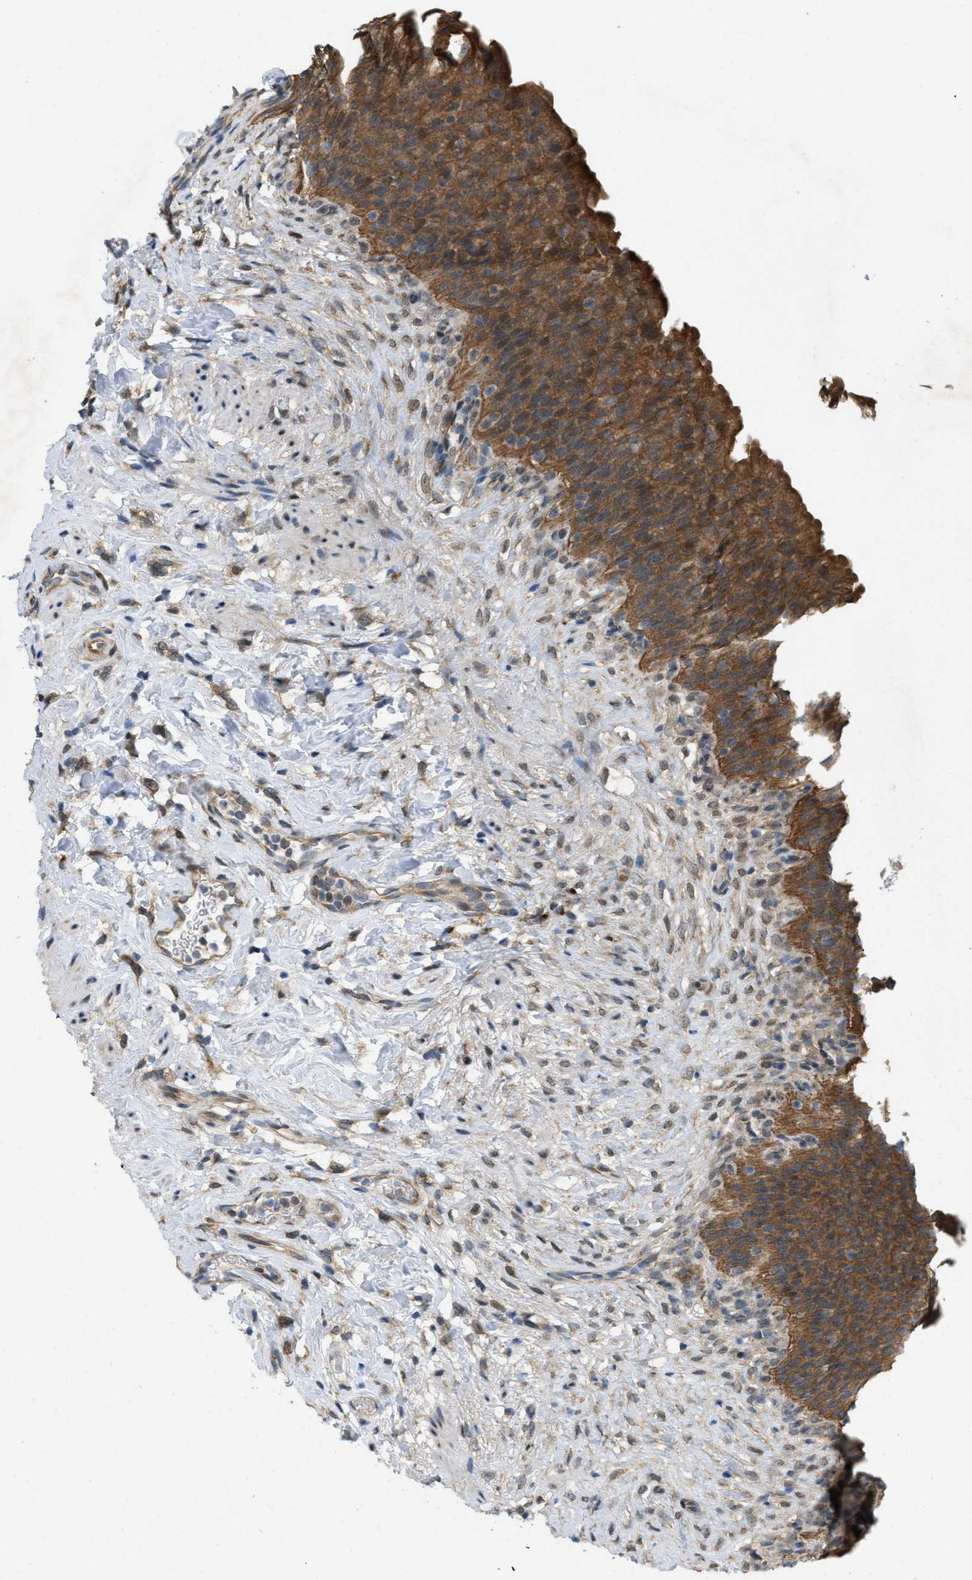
{"staining": {"intensity": "strong", "quantity": ">75%", "location": "cytoplasmic/membranous"}, "tissue": "urinary bladder", "cell_type": "Urothelial cells", "image_type": "normal", "snomed": [{"axis": "morphology", "description": "Normal tissue, NOS"}, {"axis": "topography", "description": "Urinary bladder"}], "caption": "Immunohistochemistry (IHC) (DAB (3,3'-diaminobenzidine)) staining of benign human urinary bladder shows strong cytoplasmic/membranous protein positivity in approximately >75% of urothelial cells. (brown staining indicates protein expression, while blue staining denotes nuclei).", "gene": "IFNLR1", "patient": {"sex": "female", "age": 79}}